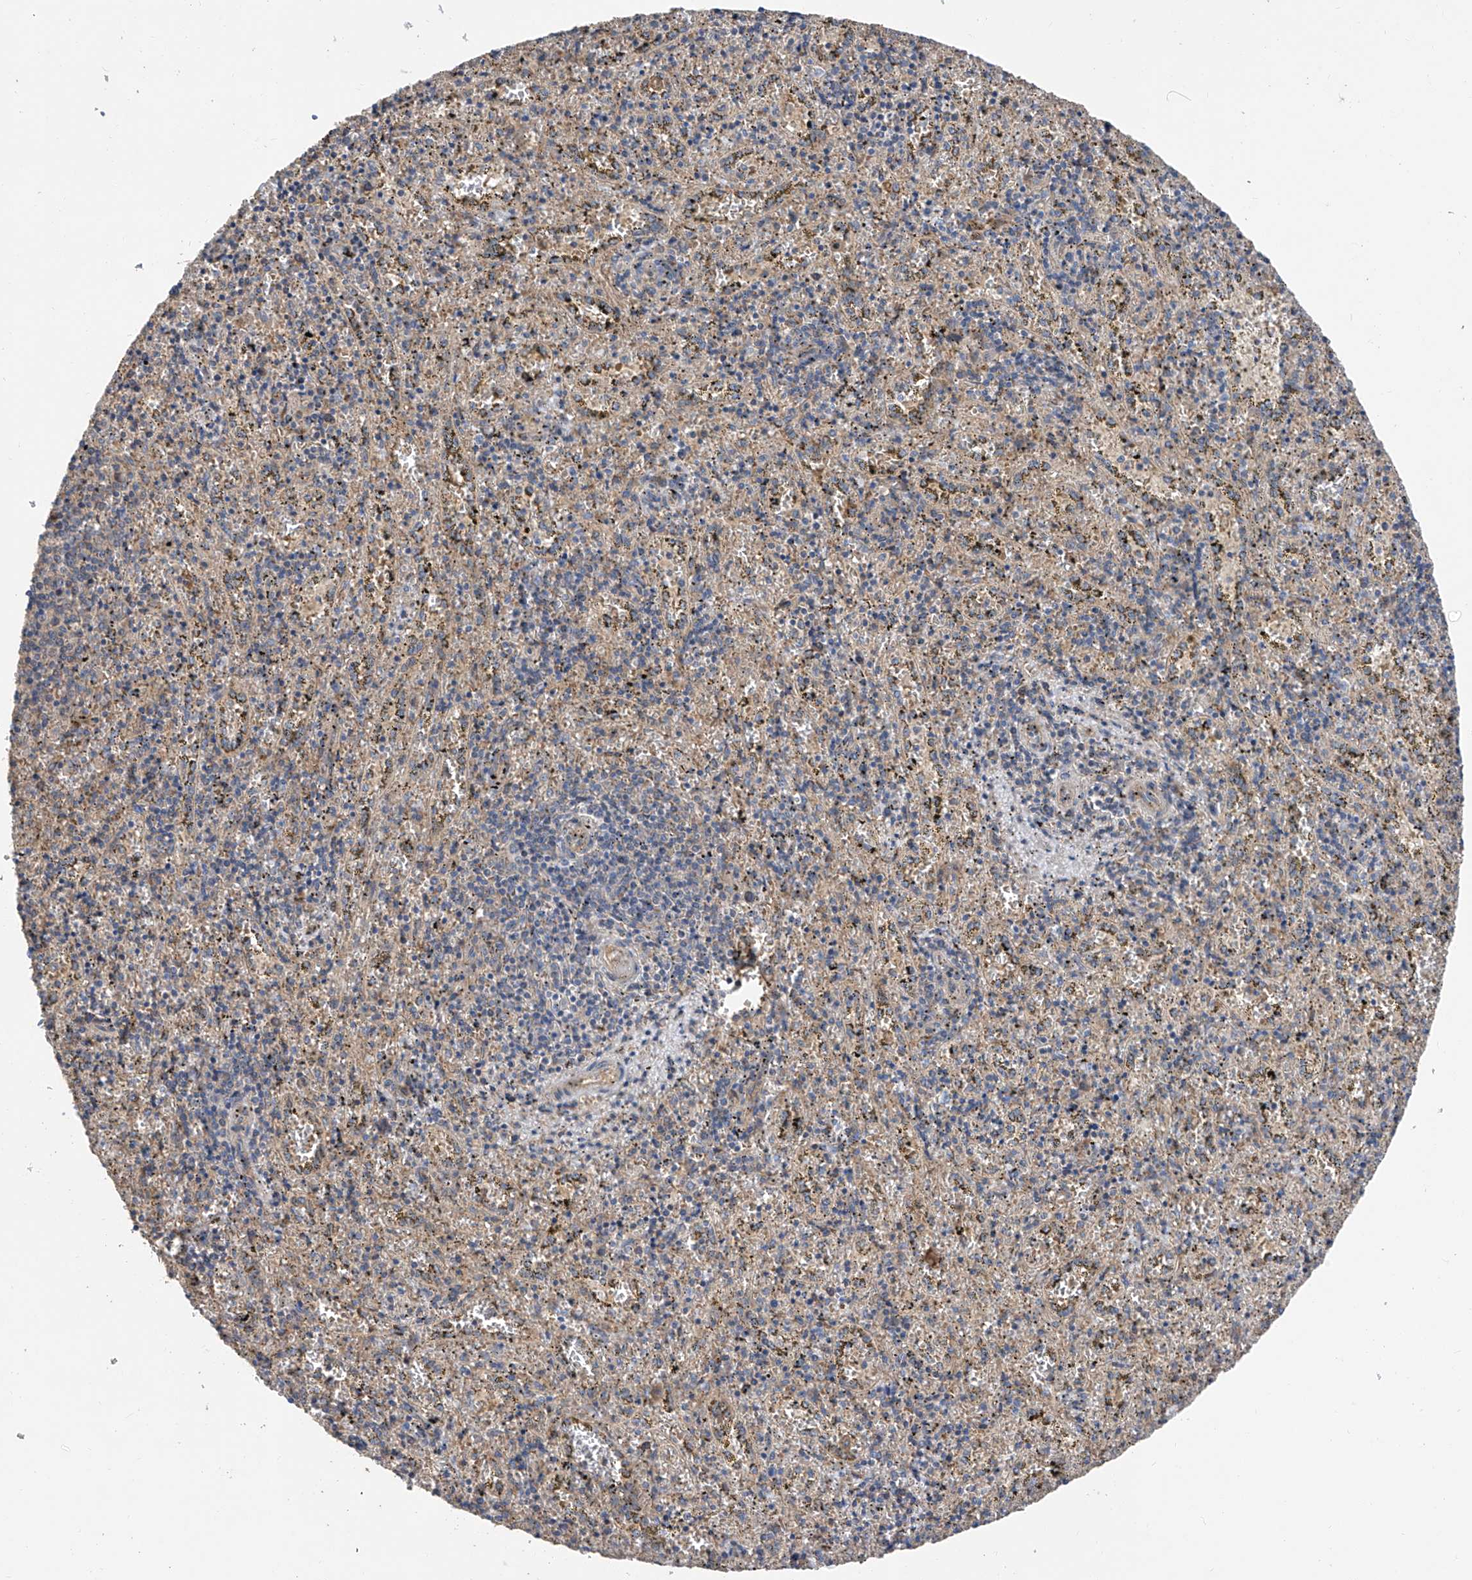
{"staining": {"intensity": "negative", "quantity": "none", "location": "none"}, "tissue": "spleen", "cell_type": "Cells in red pulp", "image_type": "normal", "snomed": [{"axis": "morphology", "description": "Normal tissue, NOS"}, {"axis": "topography", "description": "Spleen"}], "caption": "The micrograph demonstrates no staining of cells in red pulp in unremarkable spleen. (Stains: DAB immunohistochemistry (IHC) with hematoxylin counter stain, Microscopy: brightfield microscopy at high magnification).", "gene": "PTK2", "patient": {"sex": "male", "age": 11}}